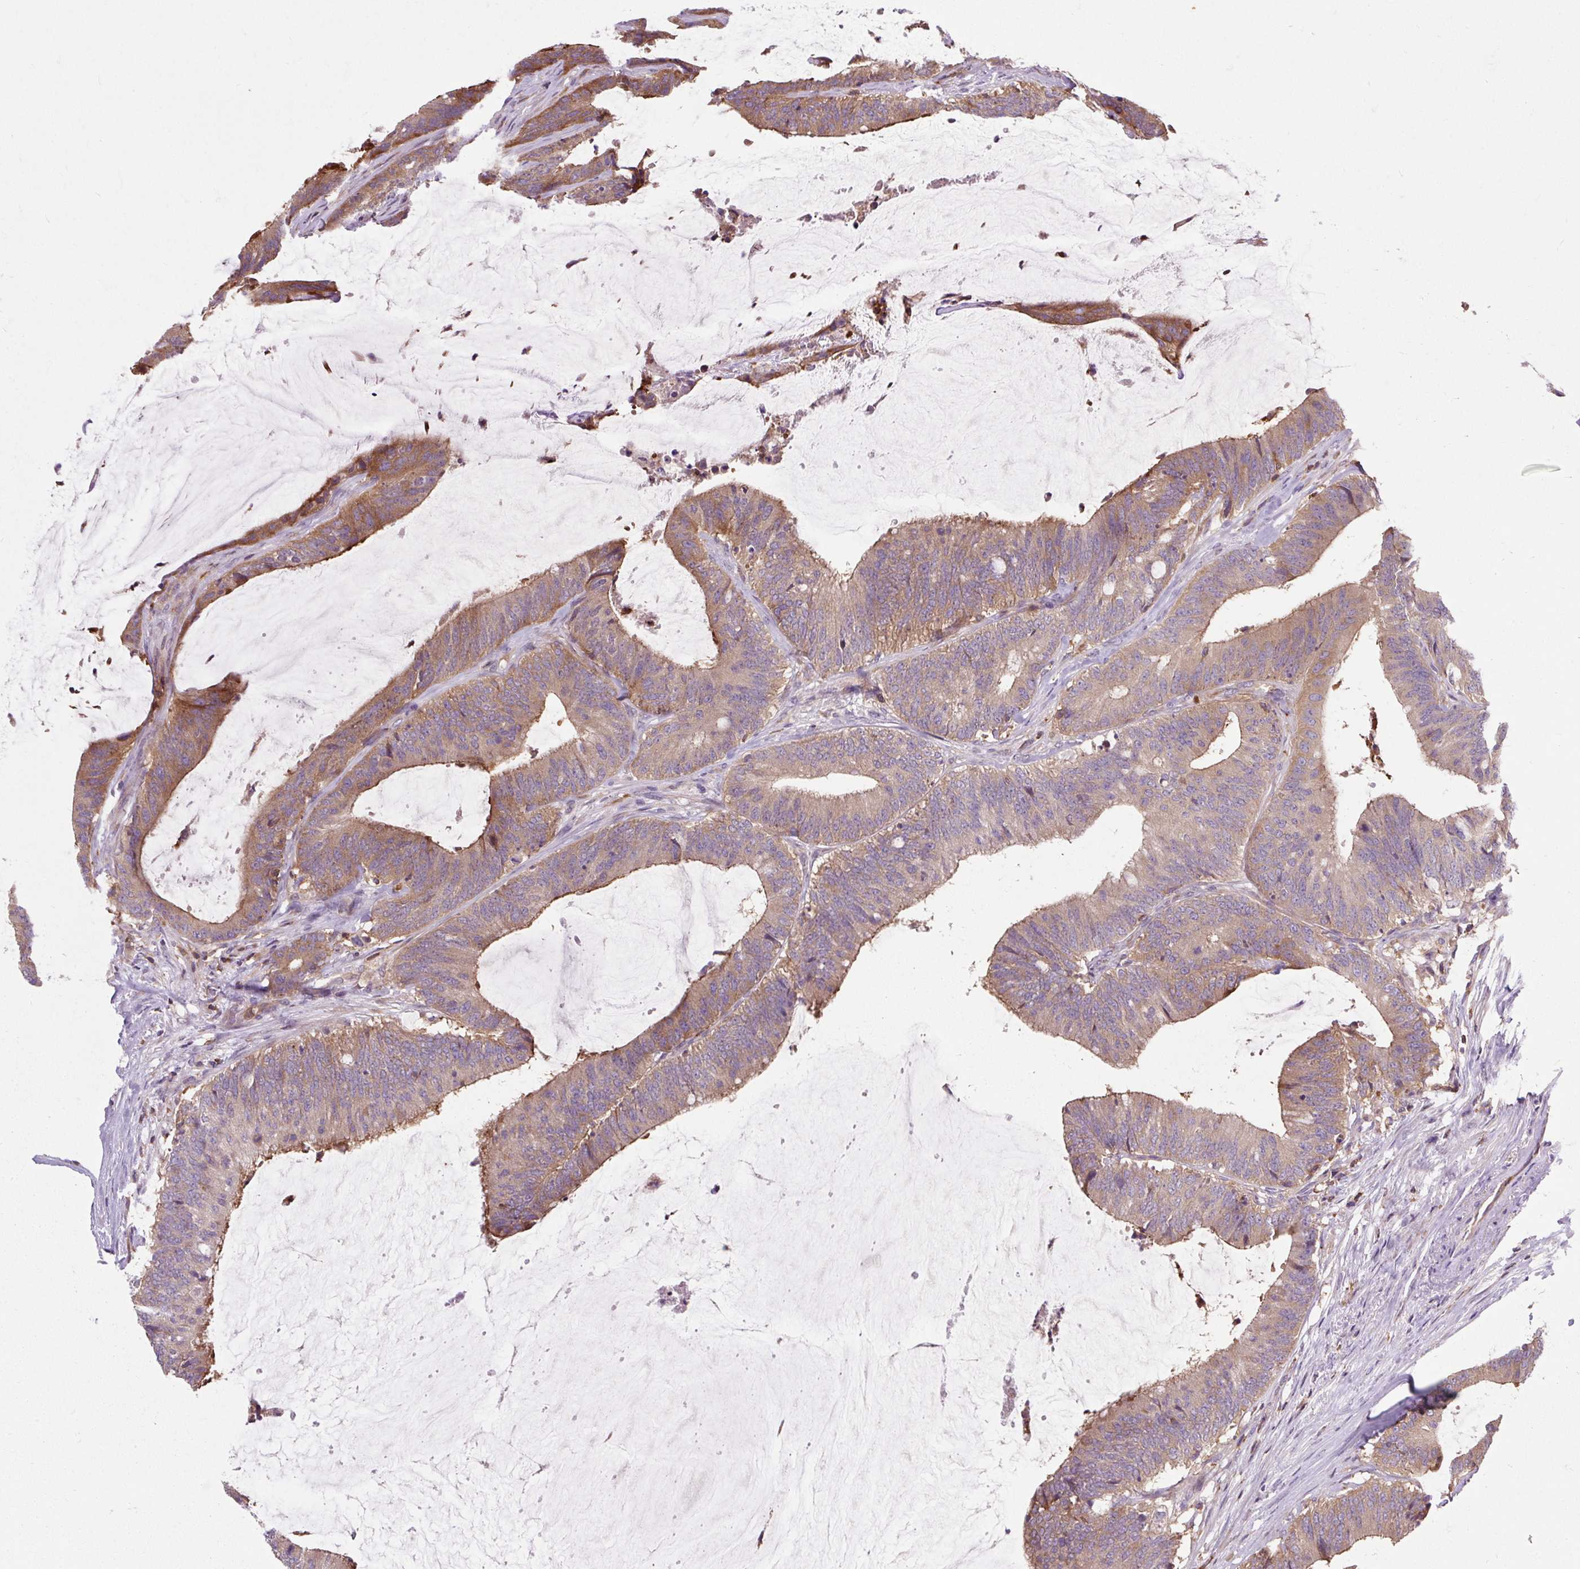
{"staining": {"intensity": "moderate", "quantity": ">75%", "location": "cytoplasmic/membranous"}, "tissue": "colorectal cancer", "cell_type": "Tumor cells", "image_type": "cancer", "snomed": [{"axis": "morphology", "description": "Adenocarcinoma, NOS"}, {"axis": "topography", "description": "Colon"}], "caption": "Immunohistochemistry (IHC) of human colorectal cancer reveals medium levels of moderate cytoplasmic/membranous positivity in about >75% of tumor cells. (Brightfield microscopy of DAB IHC at high magnification).", "gene": "CISD3", "patient": {"sex": "female", "age": 43}}